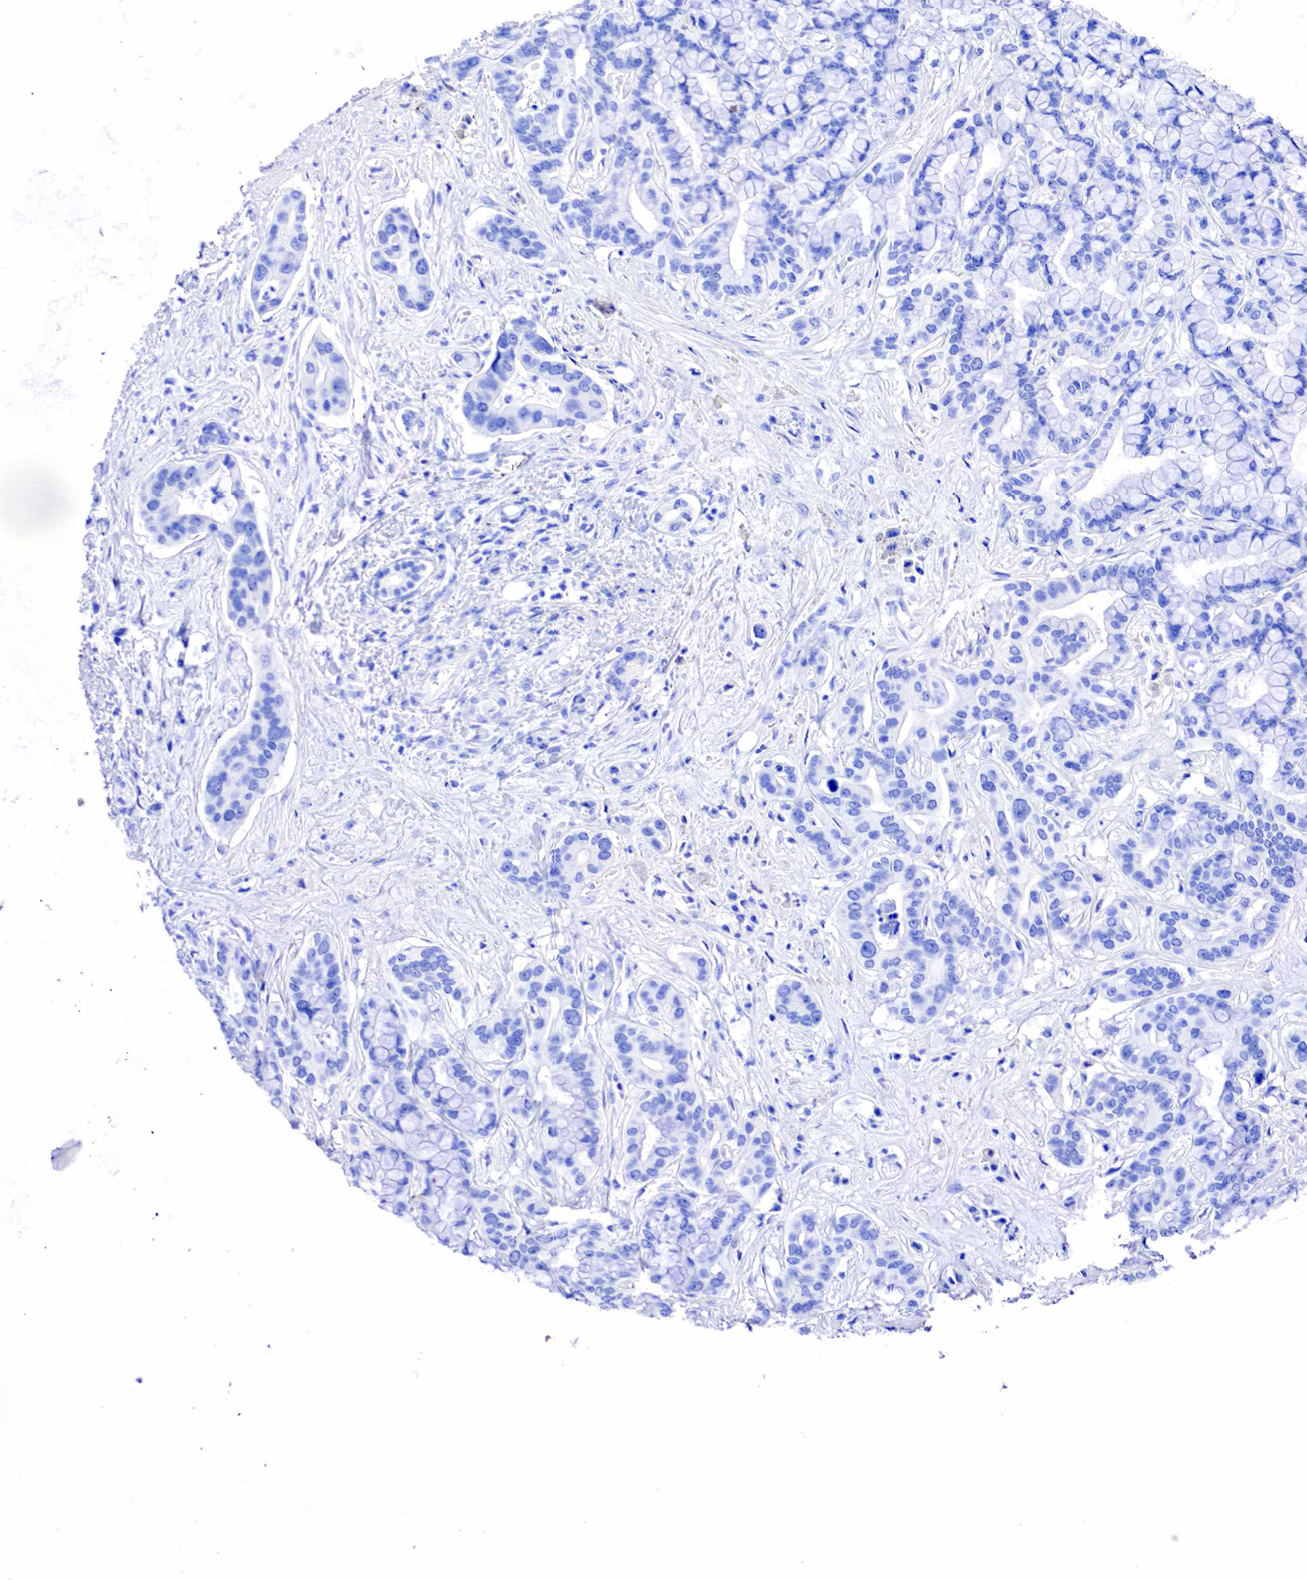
{"staining": {"intensity": "negative", "quantity": "none", "location": "none"}, "tissue": "liver cancer", "cell_type": "Tumor cells", "image_type": "cancer", "snomed": [{"axis": "morphology", "description": "Cholangiocarcinoma"}, {"axis": "topography", "description": "Liver"}], "caption": "High magnification brightfield microscopy of liver cholangiocarcinoma stained with DAB (brown) and counterstained with hematoxylin (blue): tumor cells show no significant positivity.", "gene": "KLK3", "patient": {"sex": "female", "age": 65}}